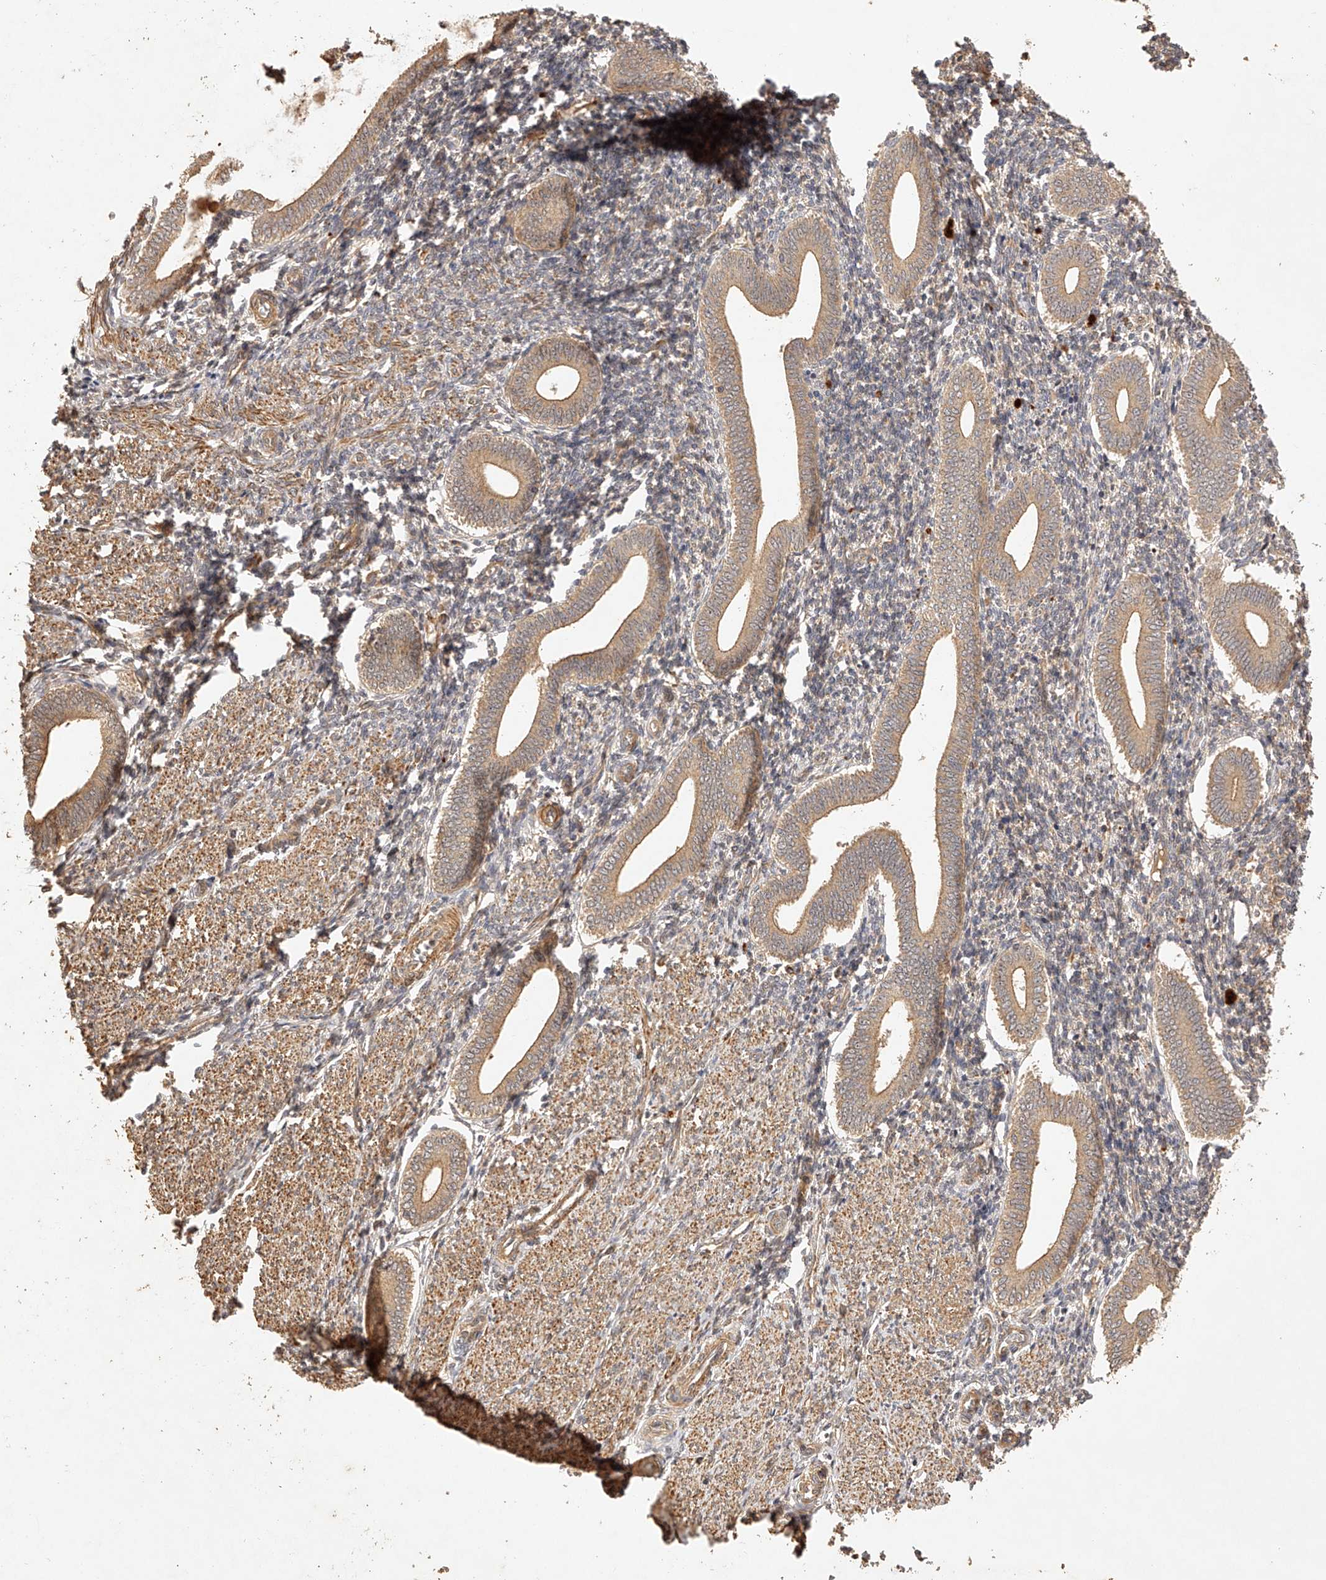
{"staining": {"intensity": "weak", "quantity": "25%-75%", "location": "cytoplasmic/membranous"}, "tissue": "endometrium", "cell_type": "Cells in endometrial stroma", "image_type": "normal", "snomed": [{"axis": "morphology", "description": "Normal tissue, NOS"}, {"axis": "topography", "description": "Uterus"}, {"axis": "topography", "description": "Endometrium"}], "caption": "A low amount of weak cytoplasmic/membranous positivity is identified in approximately 25%-75% of cells in endometrial stroma in benign endometrium.", "gene": "NSMAF", "patient": {"sex": "female", "age": 33}}